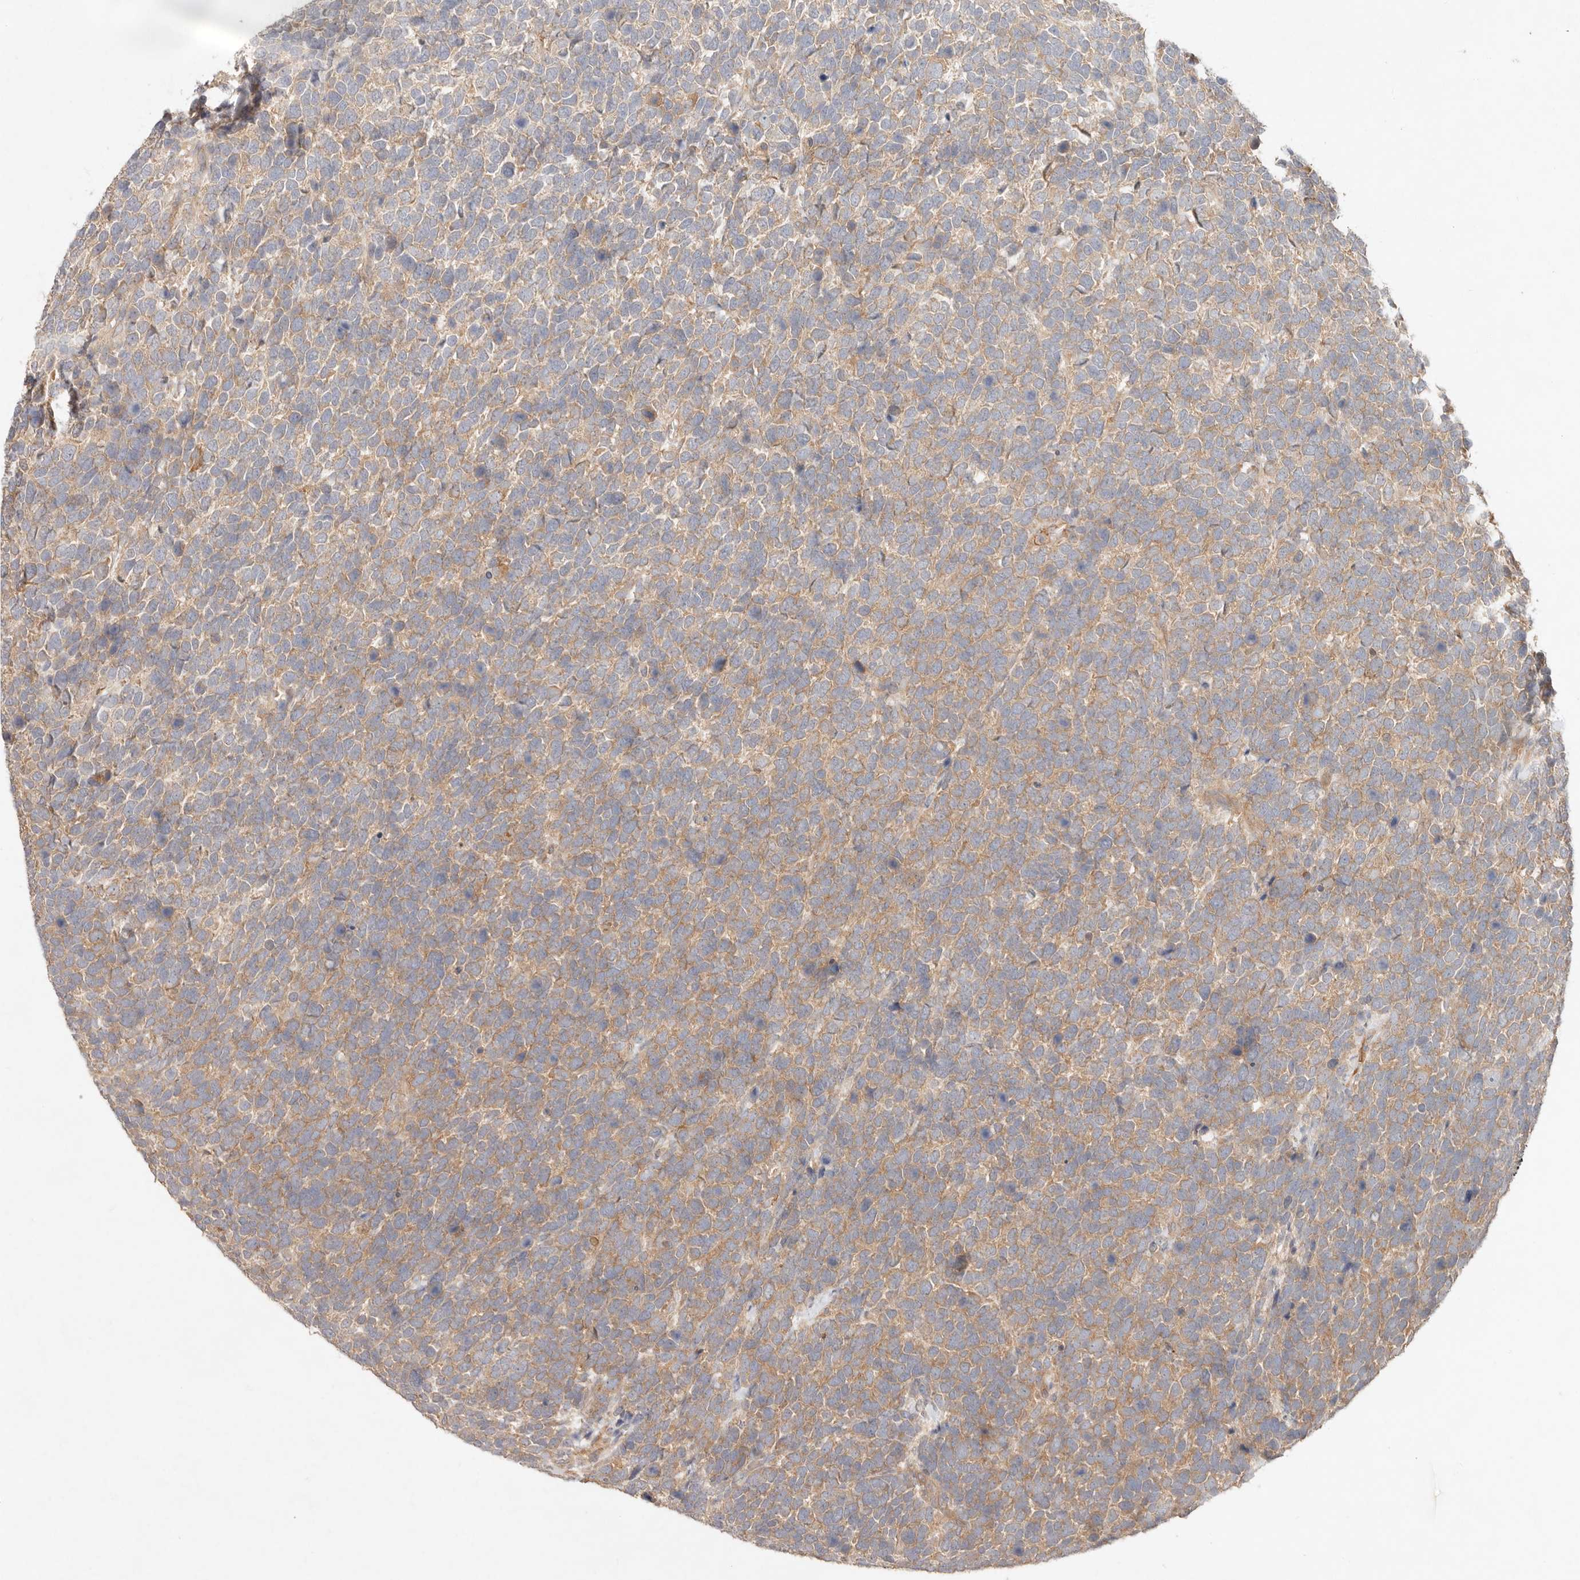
{"staining": {"intensity": "moderate", "quantity": ">75%", "location": "cytoplasmic/membranous"}, "tissue": "urothelial cancer", "cell_type": "Tumor cells", "image_type": "cancer", "snomed": [{"axis": "morphology", "description": "Urothelial carcinoma, High grade"}, {"axis": "topography", "description": "Urinary bladder"}], "caption": "Immunohistochemistry histopathology image of urothelial cancer stained for a protein (brown), which shows medium levels of moderate cytoplasmic/membranous staining in approximately >75% of tumor cells.", "gene": "HECTD3", "patient": {"sex": "female", "age": 82}}